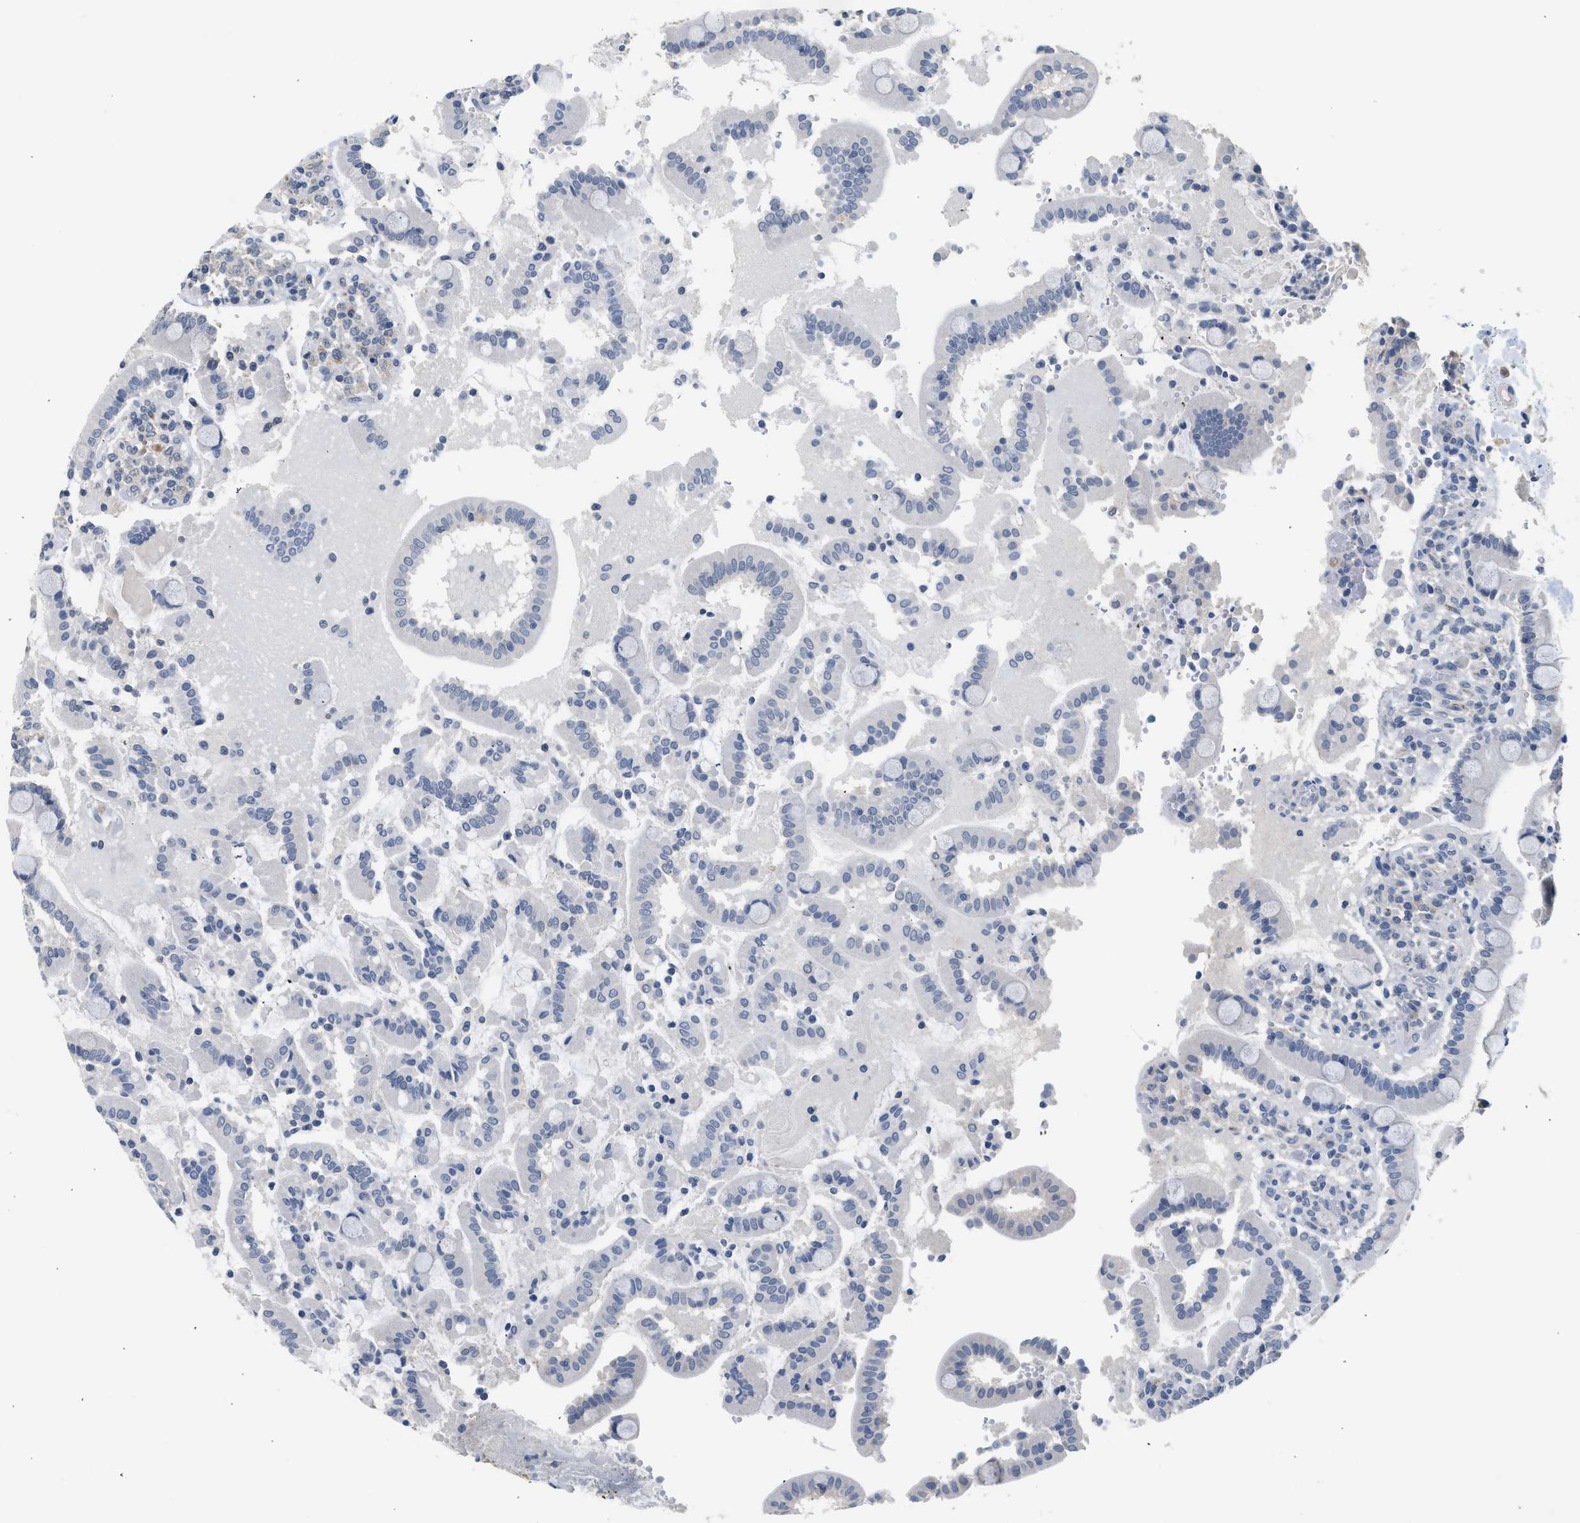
{"staining": {"intensity": "negative", "quantity": "none", "location": "none"}, "tissue": "duodenum", "cell_type": "Glandular cells", "image_type": "normal", "snomed": [{"axis": "morphology", "description": "Normal tissue, NOS"}, {"axis": "topography", "description": "Small intestine, NOS"}], "caption": "DAB (3,3'-diaminobenzidine) immunohistochemical staining of benign human duodenum exhibits no significant staining in glandular cells. Nuclei are stained in blue.", "gene": "CSF3R", "patient": {"sex": "female", "age": 71}}